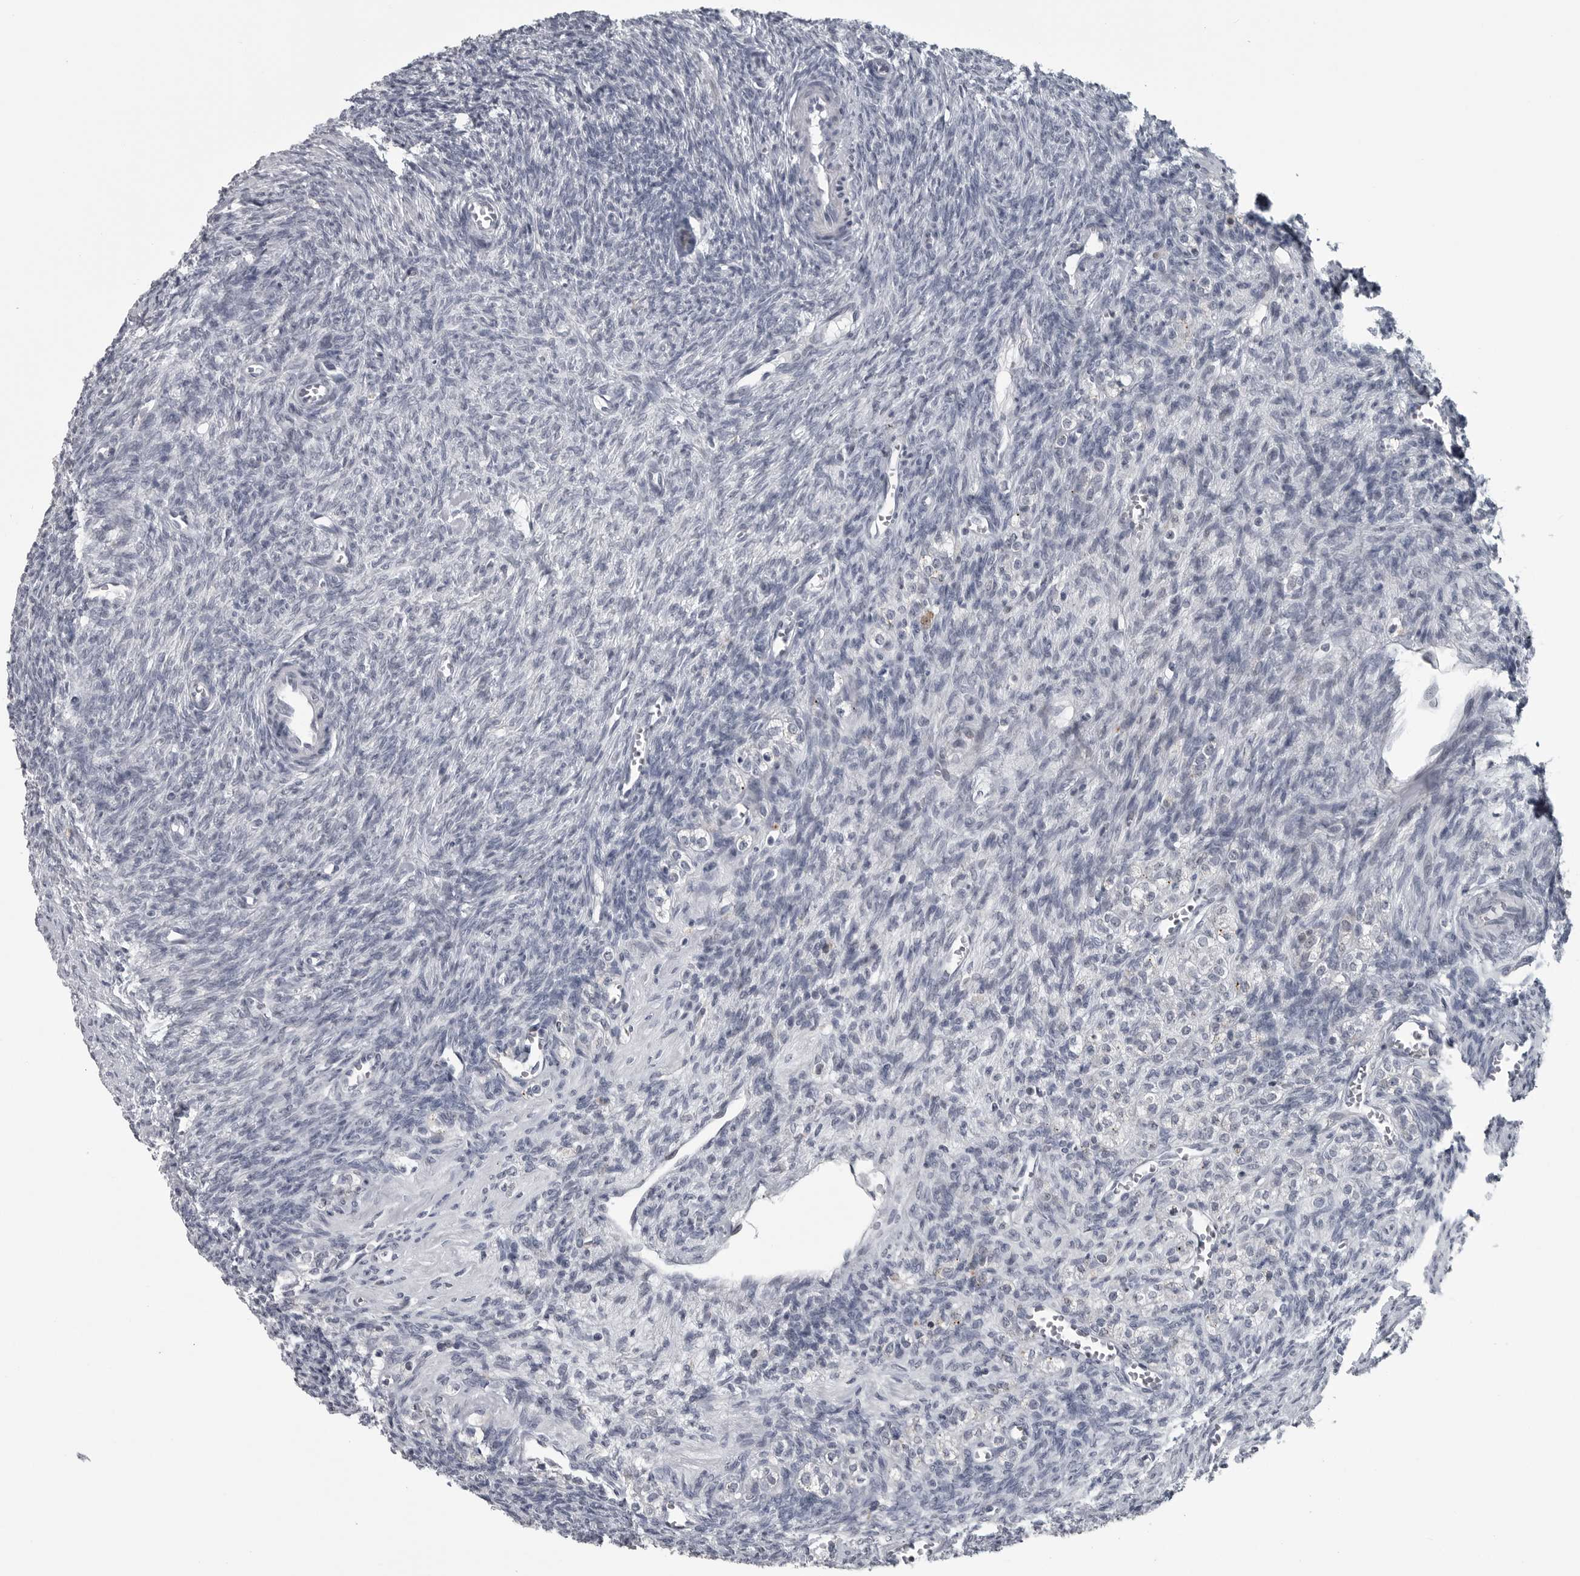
{"staining": {"intensity": "negative", "quantity": "none", "location": "none"}, "tissue": "ovary", "cell_type": "Follicle cells", "image_type": "normal", "snomed": [{"axis": "morphology", "description": "Normal tissue, NOS"}, {"axis": "topography", "description": "Ovary"}], "caption": "Ovary was stained to show a protein in brown. There is no significant staining in follicle cells.", "gene": "LYSMD1", "patient": {"sex": "female", "age": 27}}